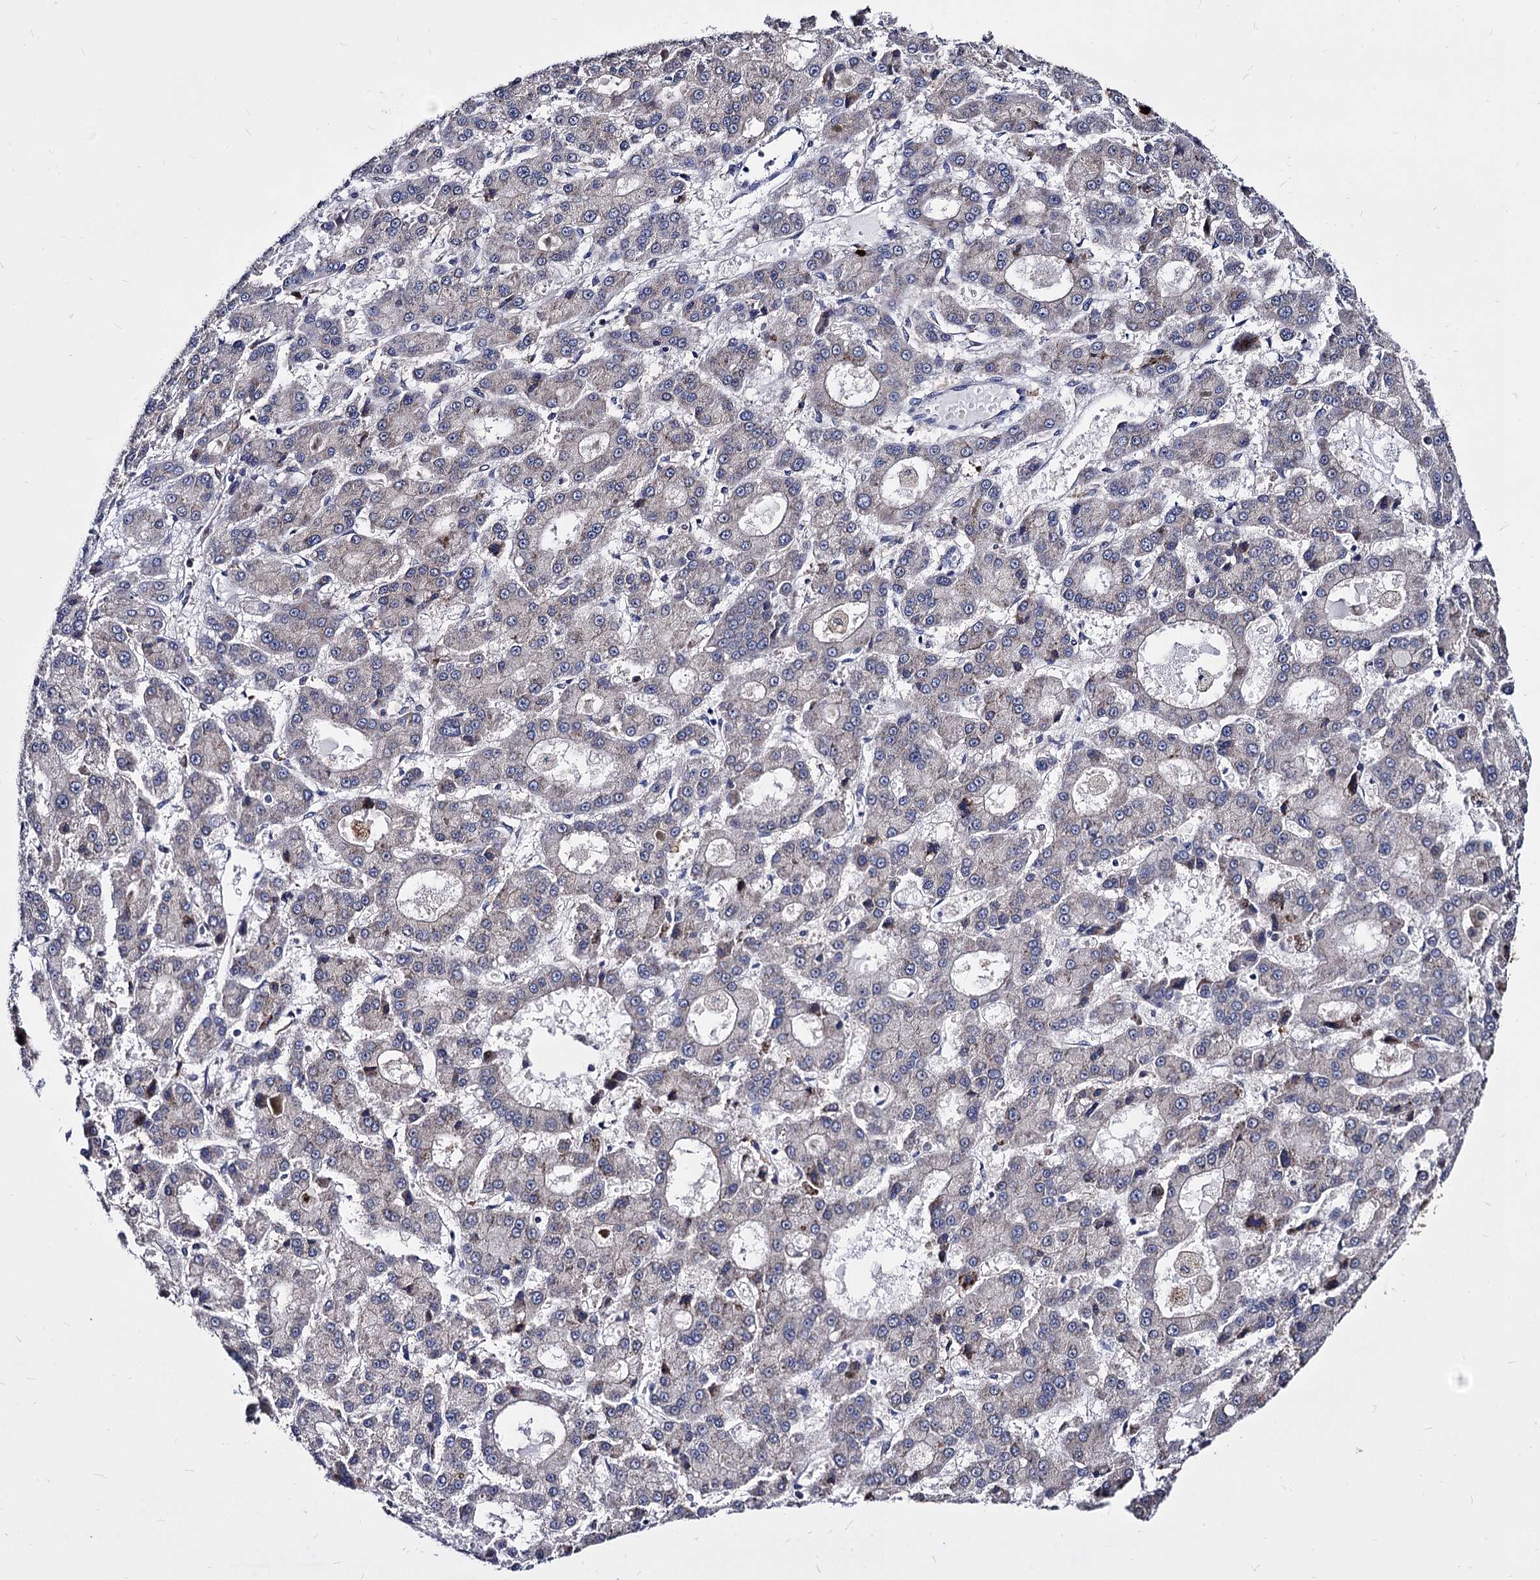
{"staining": {"intensity": "negative", "quantity": "none", "location": "none"}, "tissue": "liver cancer", "cell_type": "Tumor cells", "image_type": "cancer", "snomed": [{"axis": "morphology", "description": "Carcinoma, Hepatocellular, NOS"}, {"axis": "topography", "description": "Liver"}], "caption": "High magnification brightfield microscopy of hepatocellular carcinoma (liver) stained with DAB (brown) and counterstained with hematoxylin (blue): tumor cells show no significant expression. (Immunohistochemistry (ihc), brightfield microscopy, high magnification).", "gene": "NME1", "patient": {"sex": "male", "age": 70}}